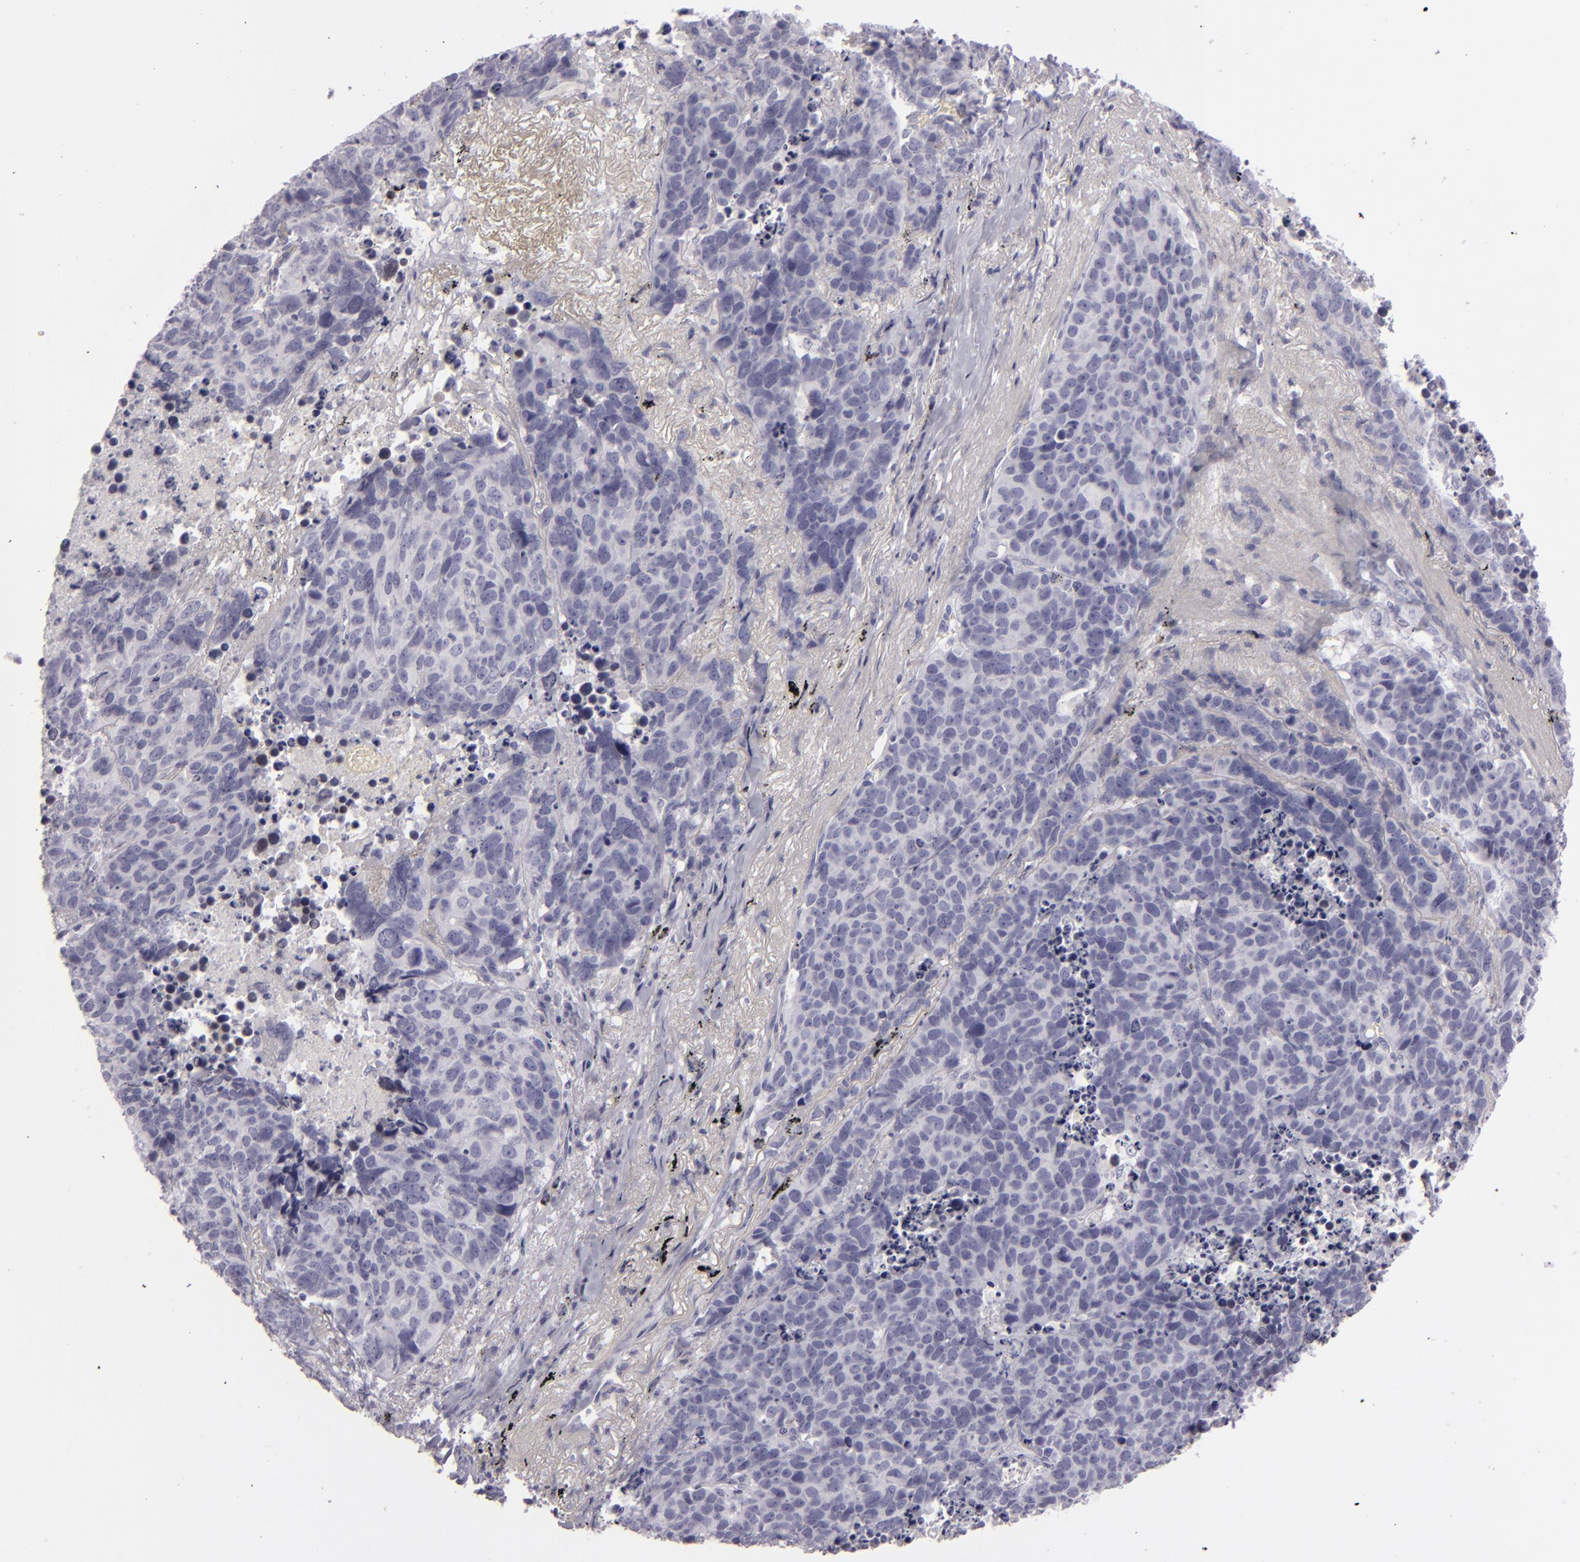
{"staining": {"intensity": "negative", "quantity": "none", "location": "none"}, "tissue": "lung cancer", "cell_type": "Tumor cells", "image_type": "cancer", "snomed": [{"axis": "morphology", "description": "Carcinoid, malignant, NOS"}, {"axis": "topography", "description": "Lung"}], "caption": "Immunohistochemistry micrograph of neoplastic tissue: lung cancer (carcinoid (malignant)) stained with DAB (3,3'-diaminobenzidine) exhibits no significant protein expression in tumor cells.", "gene": "CDX2", "patient": {"sex": "male", "age": 60}}